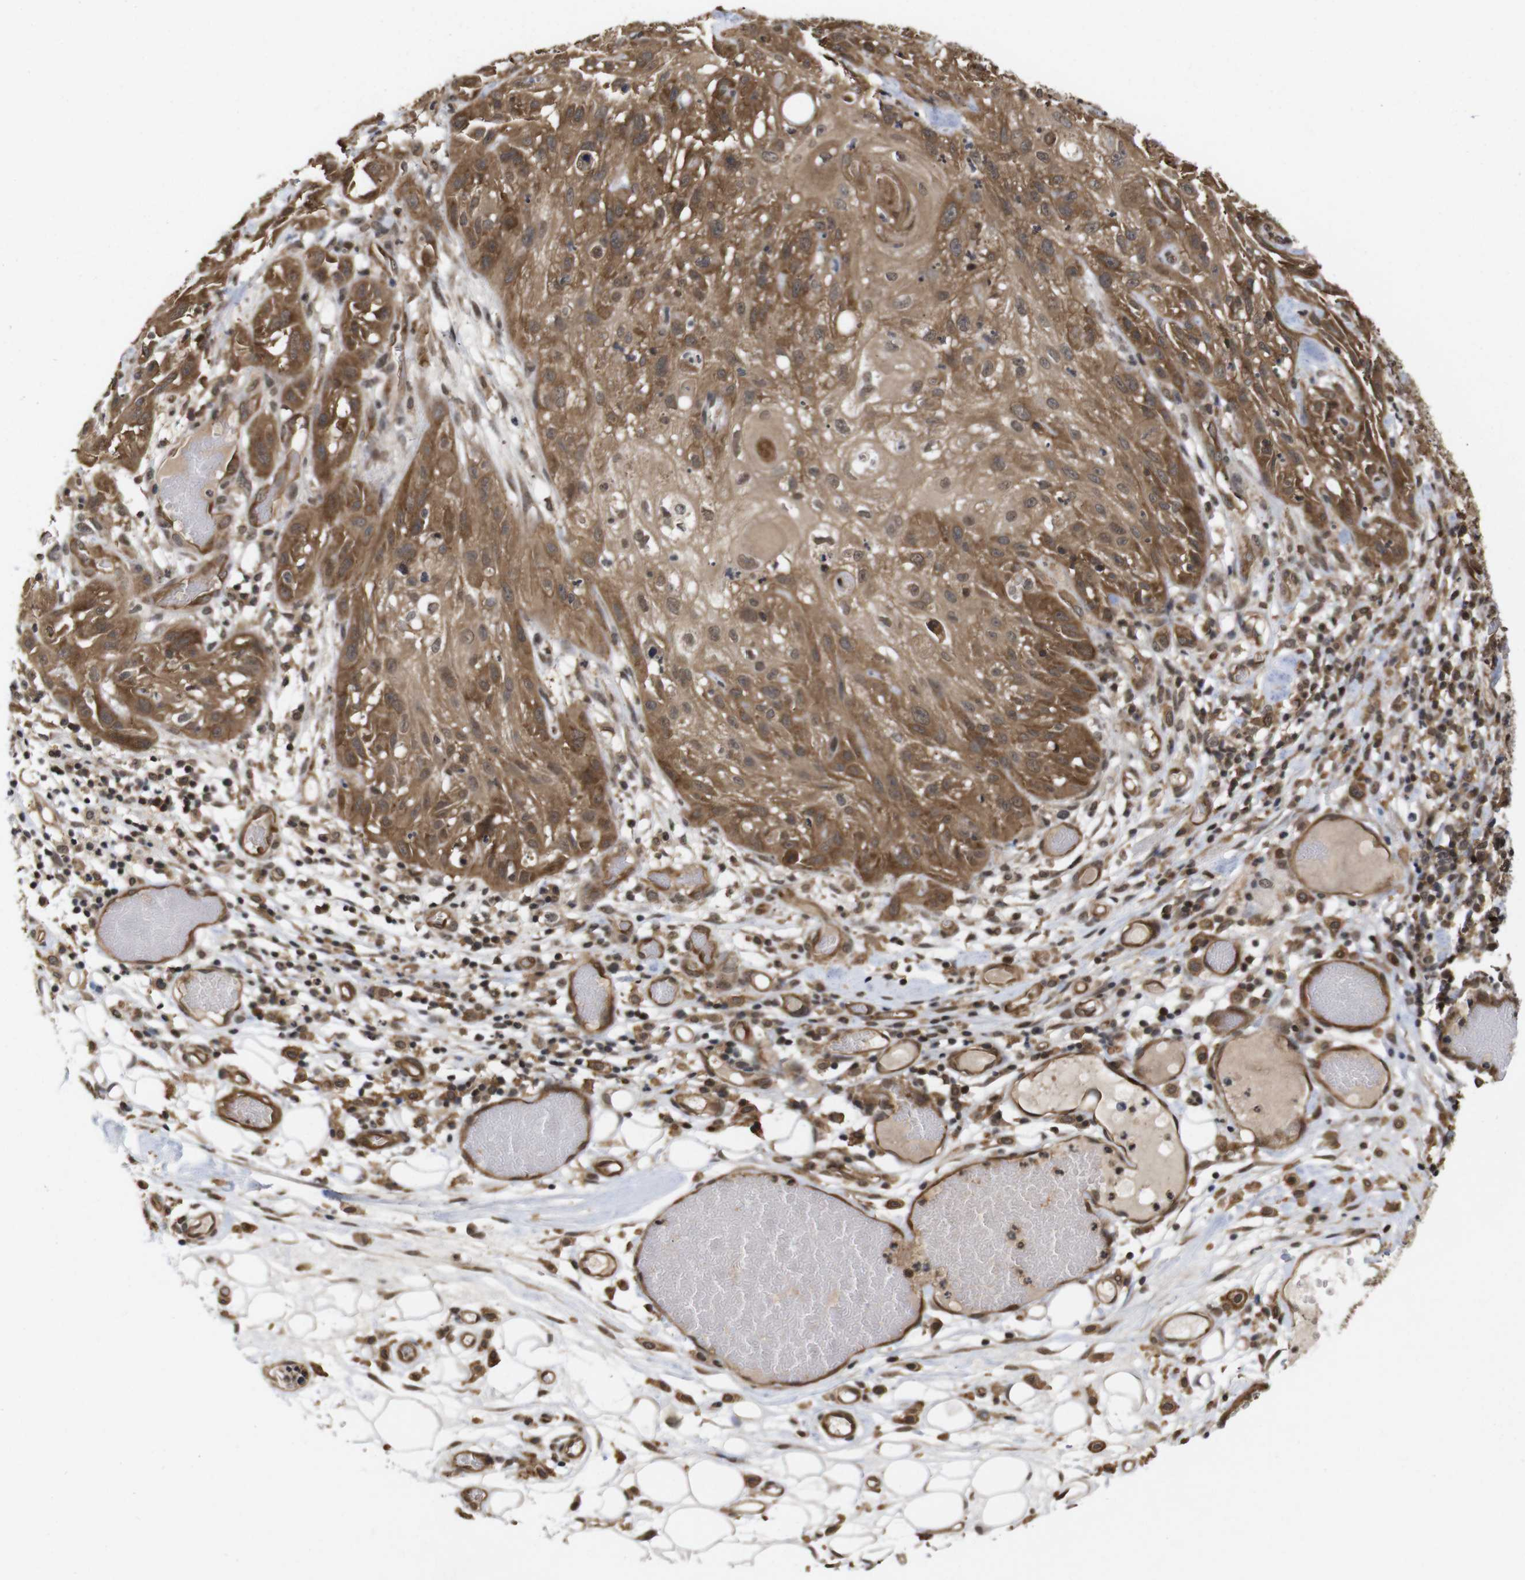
{"staining": {"intensity": "moderate", "quantity": ">75%", "location": "cytoplasmic/membranous"}, "tissue": "skin cancer", "cell_type": "Tumor cells", "image_type": "cancer", "snomed": [{"axis": "morphology", "description": "Squamous cell carcinoma, NOS"}, {"axis": "topography", "description": "Skin"}], "caption": "Immunohistochemical staining of human skin cancer (squamous cell carcinoma) shows medium levels of moderate cytoplasmic/membranous positivity in about >75% of tumor cells.", "gene": "NANOS1", "patient": {"sex": "male", "age": 75}}